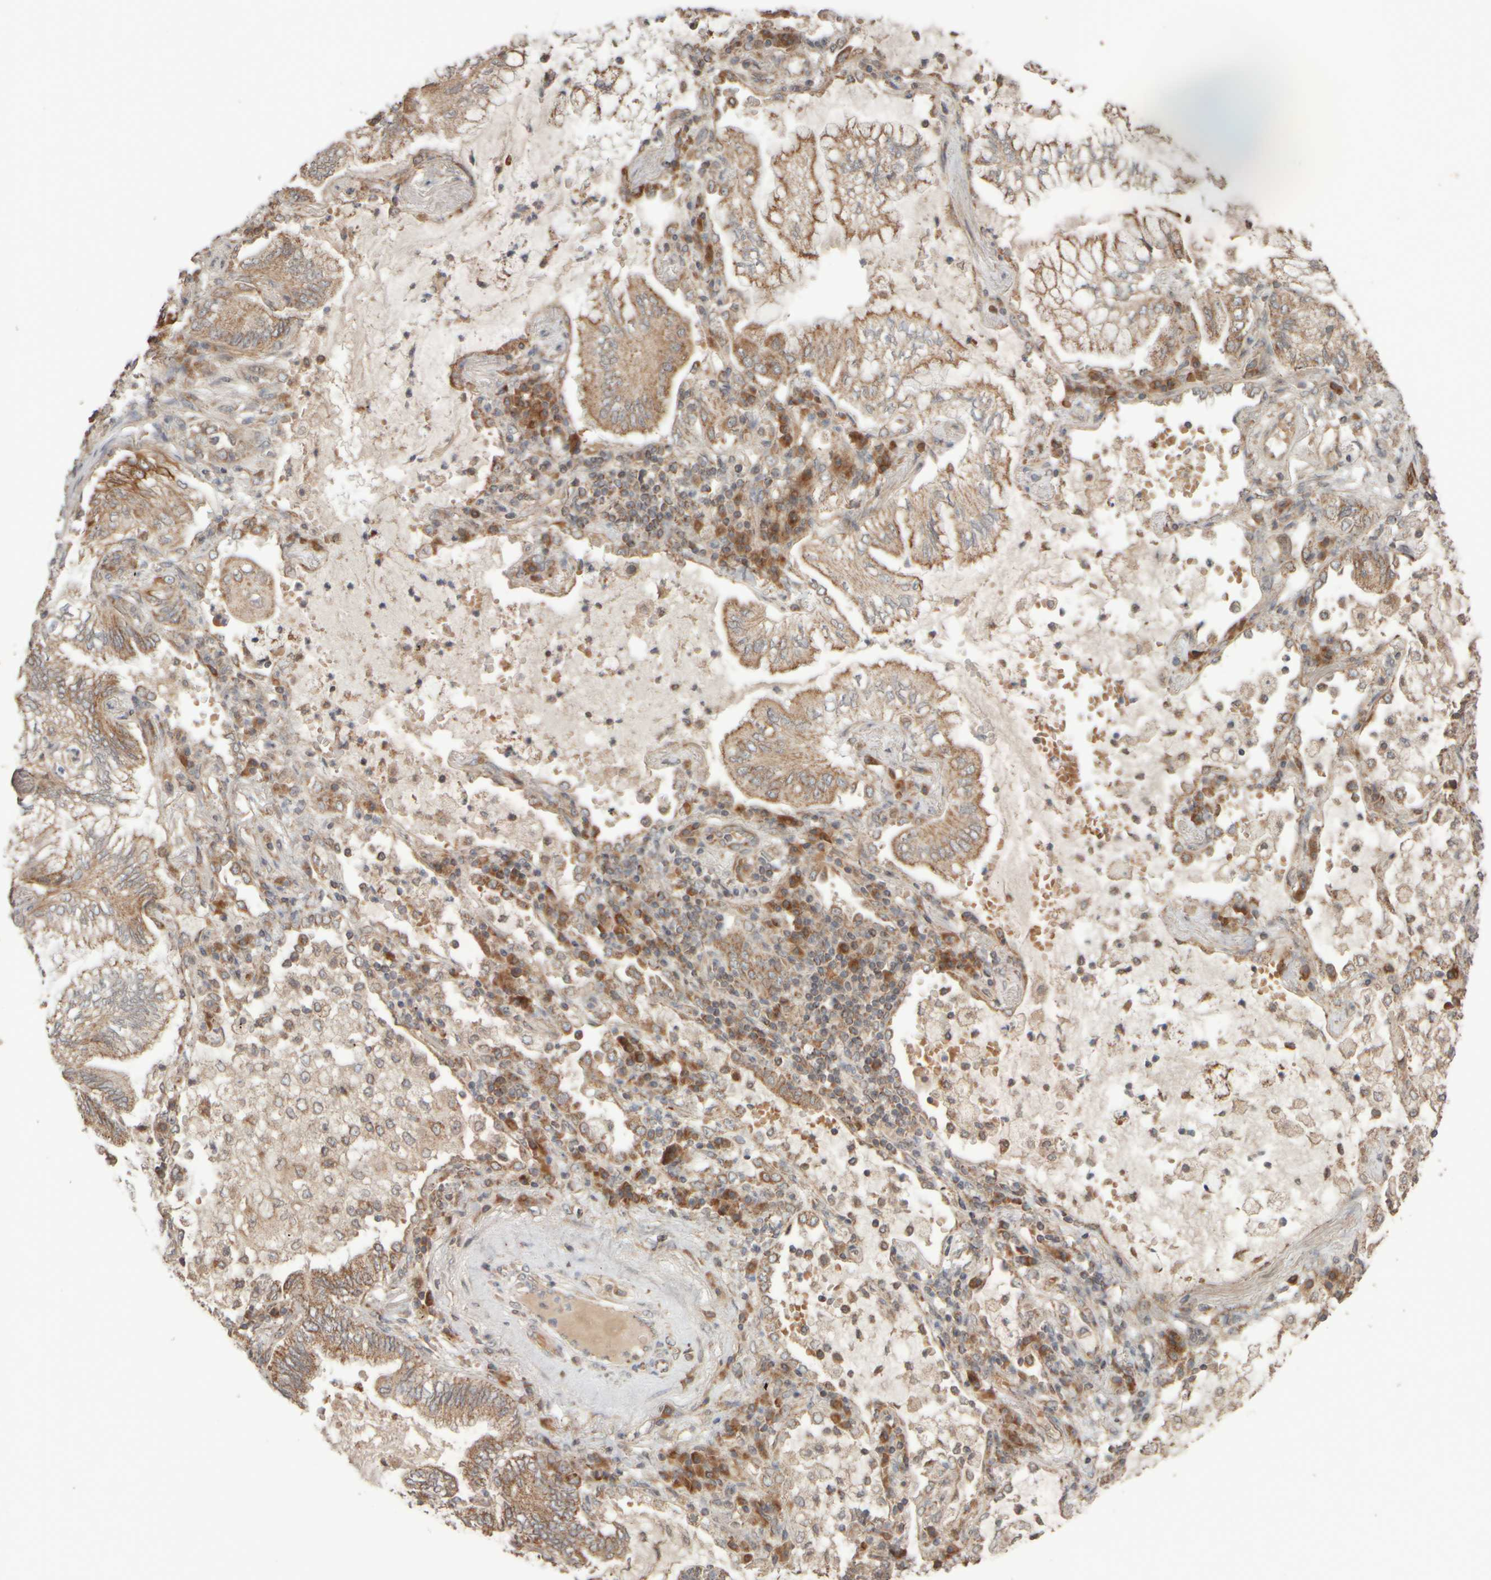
{"staining": {"intensity": "moderate", "quantity": ">75%", "location": "cytoplasmic/membranous"}, "tissue": "lung cancer", "cell_type": "Tumor cells", "image_type": "cancer", "snomed": [{"axis": "morphology", "description": "Adenocarcinoma, NOS"}, {"axis": "topography", "description": "Lung"}], "caption": "About >75% of tumor cells in lung cancer (adenocarcinoma) show moderate cytoplasmic/membranous protein positivity as visualized by brown immunohistochemical staining.", "gene": "EIF2B3", "patient": {"sex": "female", "age": 70}}